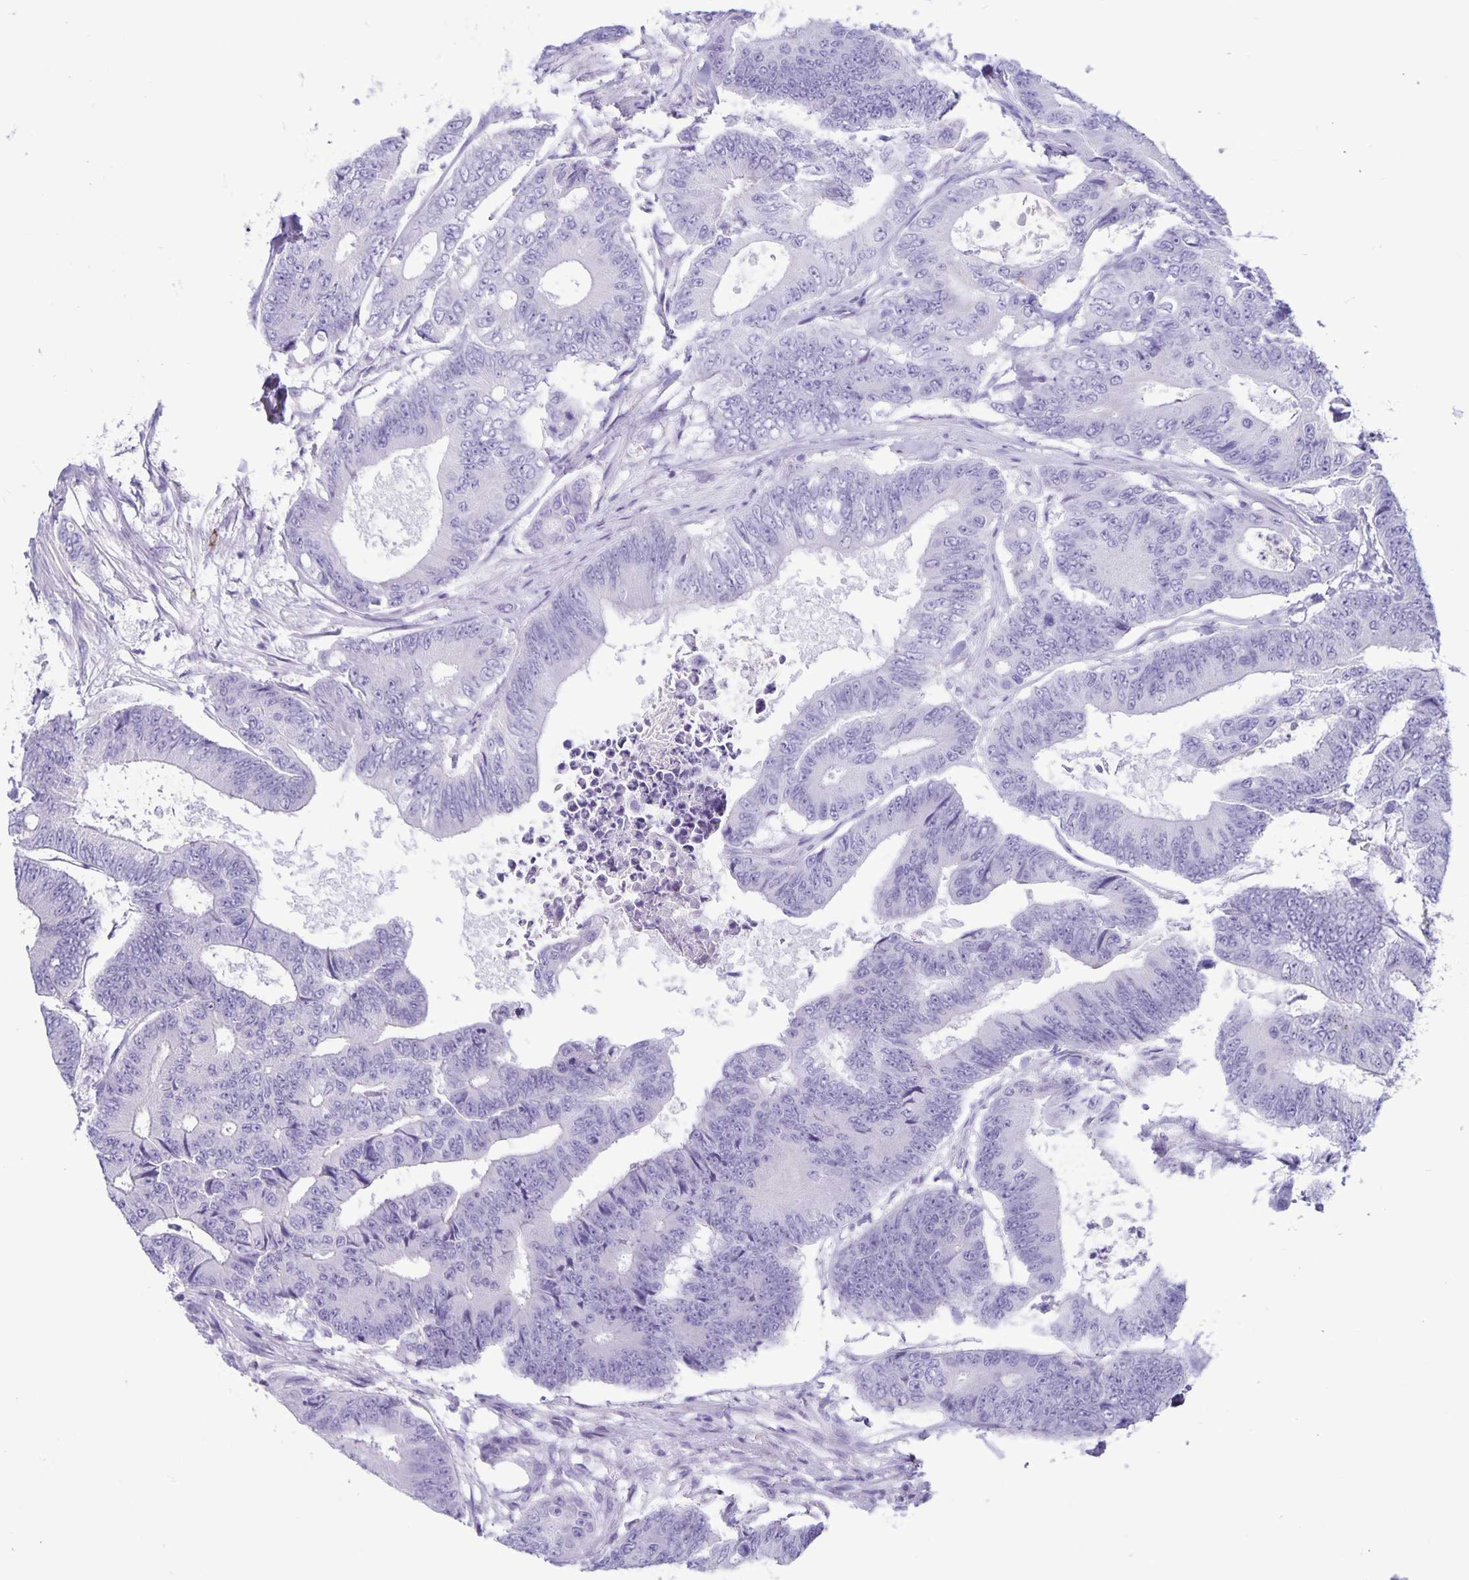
{"staining": {"intensity": "negative", "quantity": "none", "location": "none"}, "tissue": "colorectal cancer", "cell_type": "Tumor cells", "image_type": "cancer", "snomed": [{"axis": "morphology", "description": "Adenocarcinoma, NOS"}, {"axis": "topography", "description": "Colon"}], "caption": "This photomicrograph is of colorectal adenocarcinoma stained with IHC to label a protein in brown with the nuclei are counter-stained blue. There is no staining in tumor cells. (Stains: DAB immunohistochemistry (IHC) with hematoxylin counter stain, Microscopy: brightfield microscopy at high magnification).", "gene": "IBTK", "patient": {"sex": "female", "age": 48}}